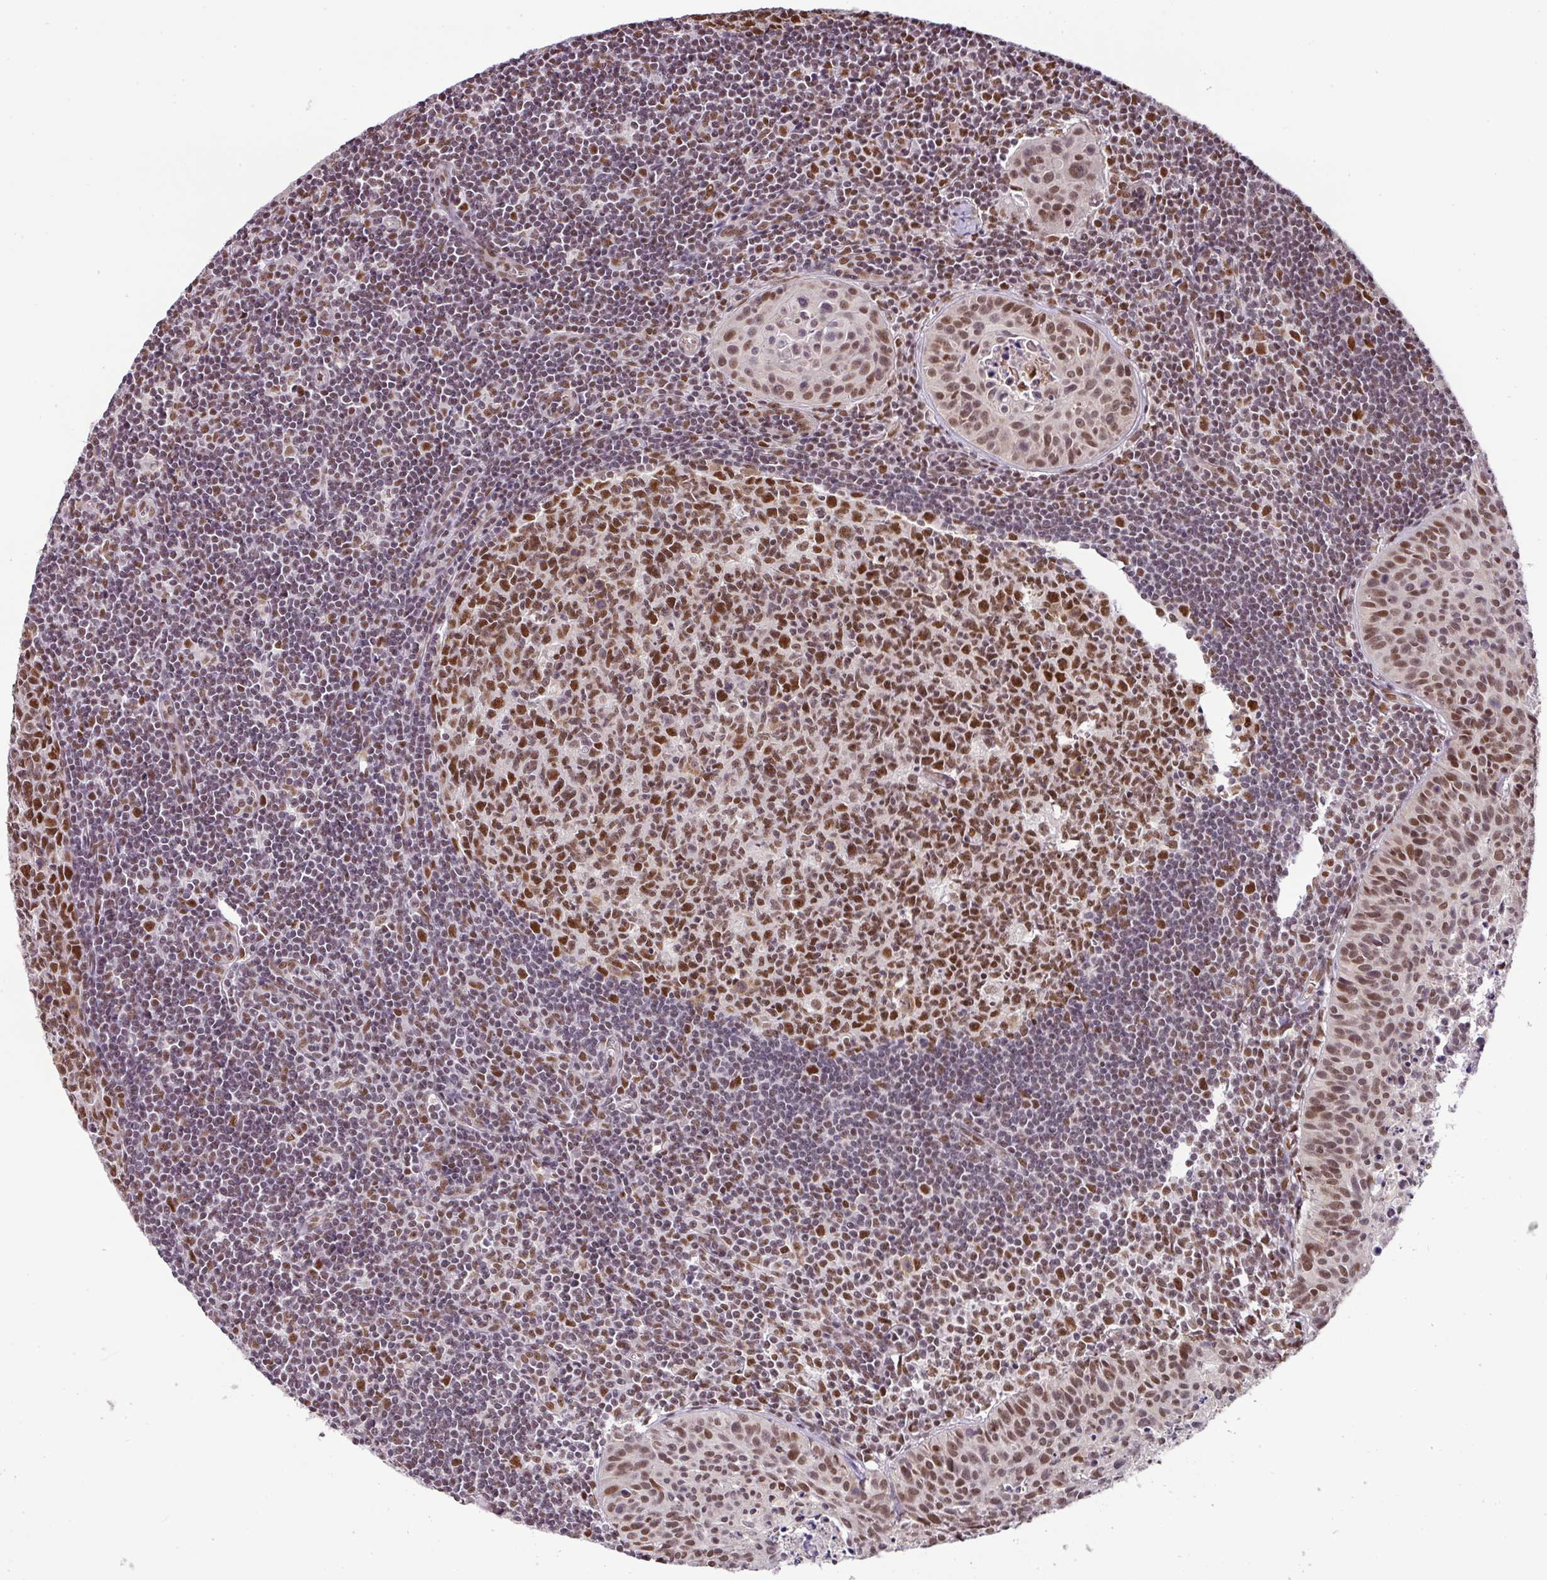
{"staining": {"intensity": "moderate", "quantity": ">75%", "location": "nuclear"}, "tissue": "lymph node", "cell_type": "Germinal center cells", "image_type": "normal", "snomed": [{"axis": "morphology", "description": "Normal tissue, NOS"}, {"axis": "topography", "description": "Lymph node"}], "caption": "DAB immunohistochemical staining of unremarkable human lymph node exhibits moderate nuclear protein expression in approximately >75% of germinal center cells.", "gene": "PGAP4", "patient": {"sex": "female", "age": 29}}